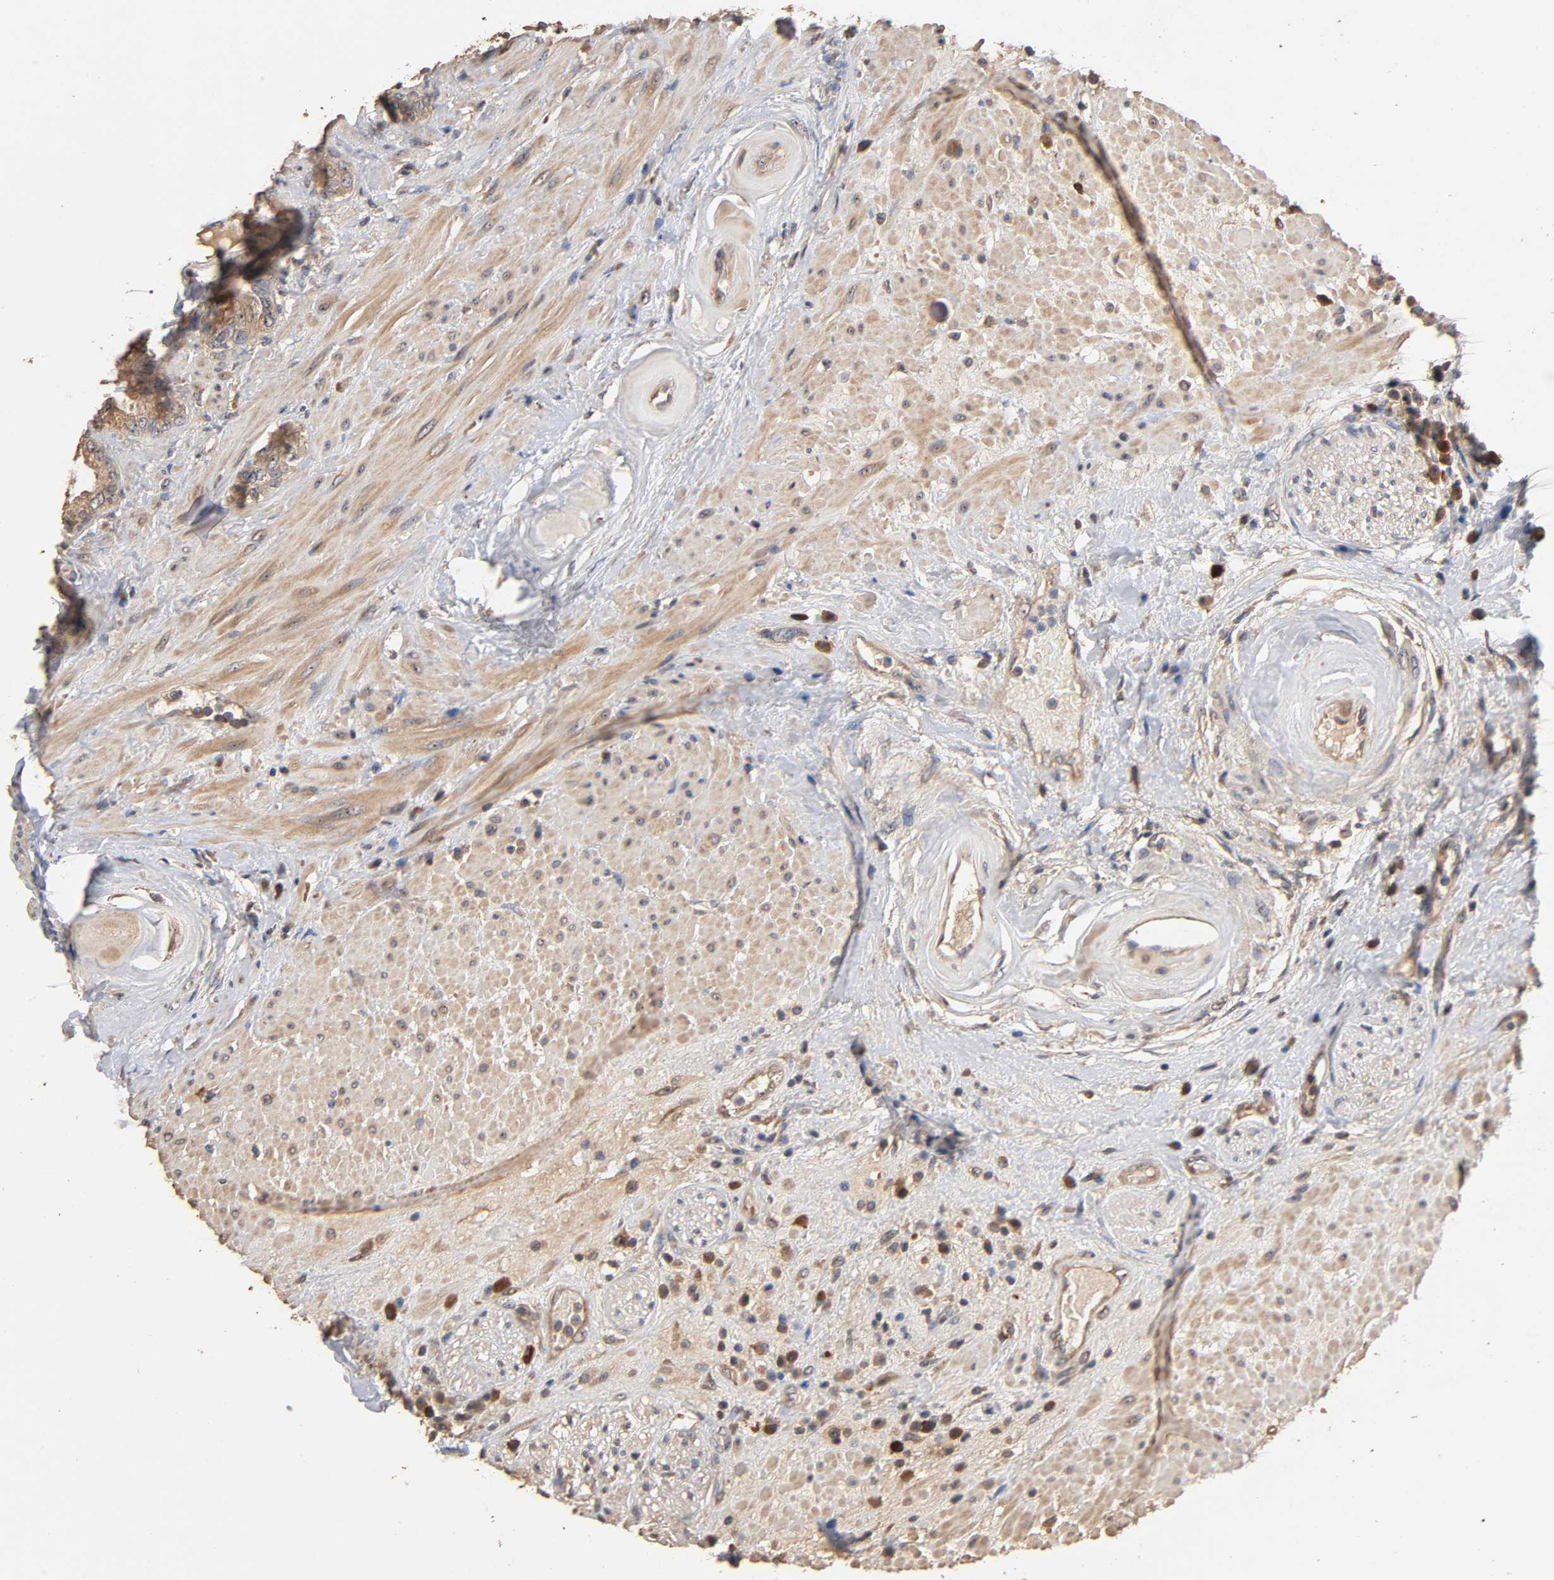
{"staining": {"intensity": "moderate", "quantity": ">75%", "location": "cytoplasmic/membranous"}, "tissue": "seminal vesicle", "cell_type": "Glandular cells", "image_type": "normal", "snomed": [{"axis": "morphology", "description": "Normal tissue, NOS"}, {"axis": "topography", "description": "Seminal veicle"}], "caption": "Glandular cells demonstrate medium levels of moderate cytoplasmic/membranous expression in approximately >75% of cells in benign human seminal vesicle. (IHC, brightfield microscopy, high magnification).", "gene": "ARHGEF7", "patient": {"sex": "male", "age": 61}}